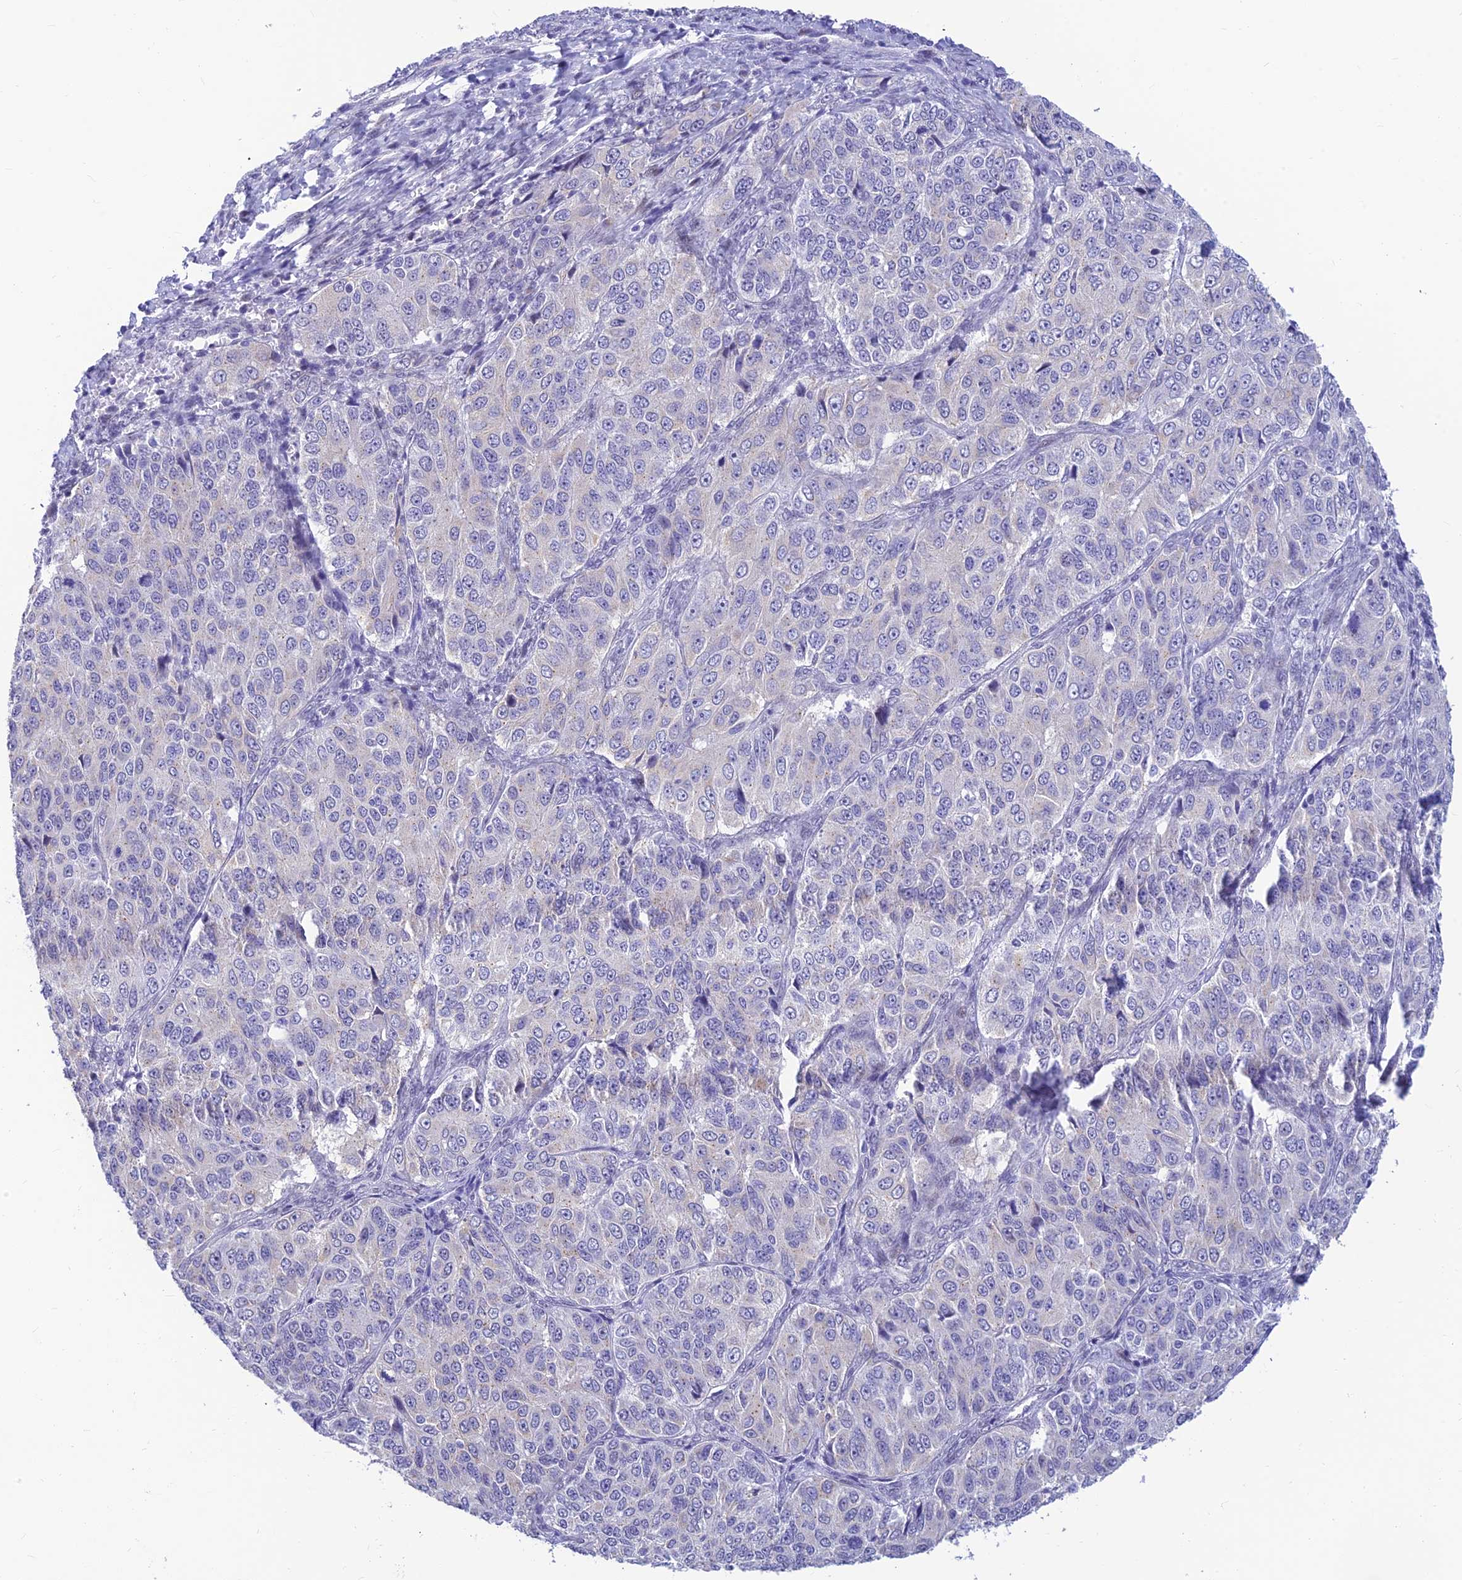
{"staining": {"intensity": "negative", "quantity": "none", "location": "none"}, "tissue": "ovarian cancer", "cell_type": "Tumor cells", "image_type": "cancer", "snomed": [{"axis": "morphology", "description": "Carcinoma, endometroid"}, {"axis": "topography", "description": "Ovary"}], "caption": "An IHC photomicrograph of endometroid carcinoma (ovarian) is shown. There is no staining in tumor cells of endometroid carcinoma (ovarian).", "gene": "INKA1", "patient": {"sex": "female", "age": 51}}